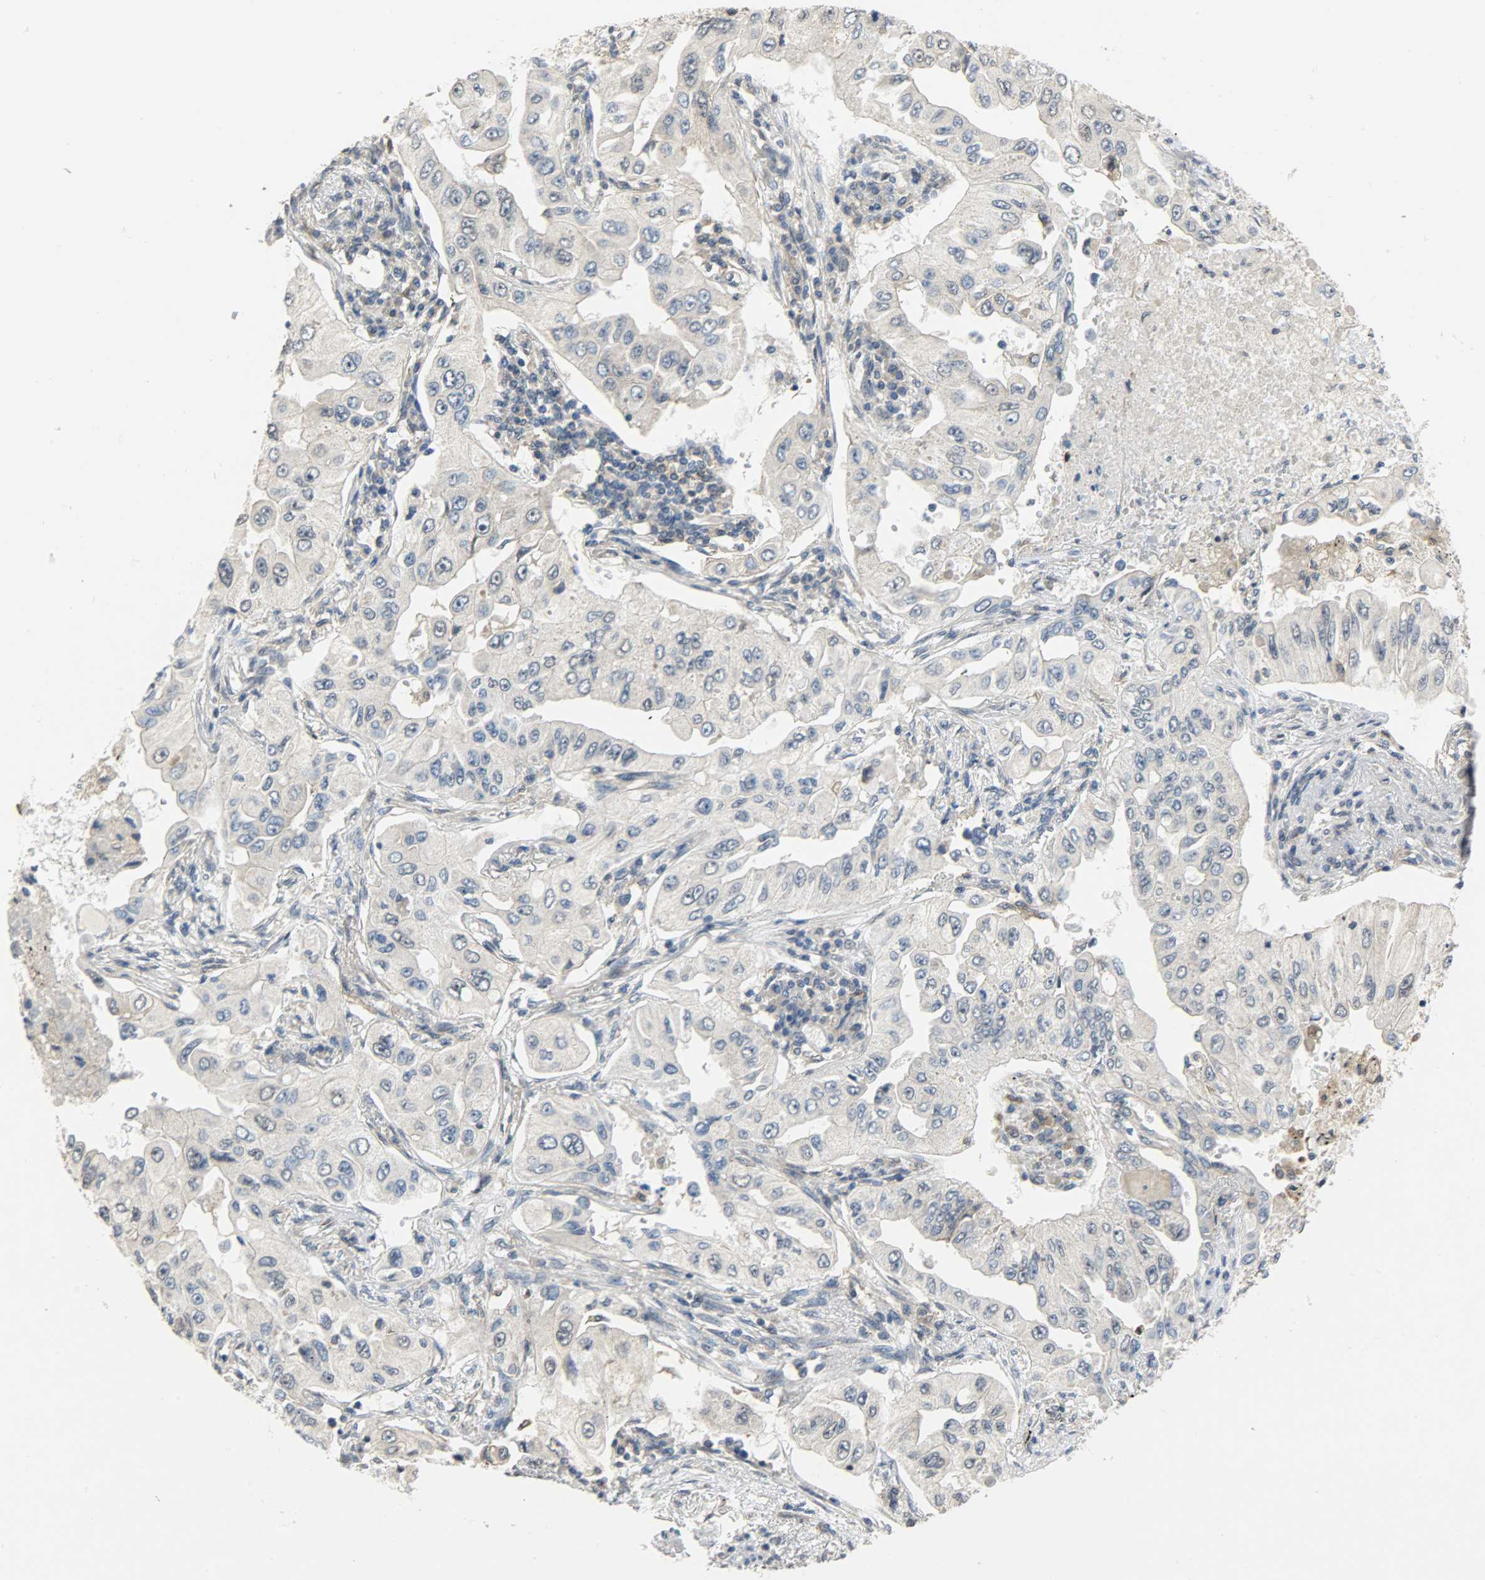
{"staining": {"intensity": "negative", "quantity": "none", "location": "none"}, "tissue": "lung cancer", "cell_type": "Tumor cells", "image_type": "cancer", "snomed": [{"axis": "morphology", "description": "Adenocarcinoma, NOS"}, {"axis": "topography", "description": "Lung"}], "caption": "IHC of human lung cancer (adenocarcinoma) shows no staining in tumor cells. (Stains: DAB (3,3'-diaminobenzidine) IHC with hematoxylin counter stain, Microscopy: brightfield microscopy at high magnification).", "gene": "TRIM21", "patient": {"sex": "male", "age": 84}}